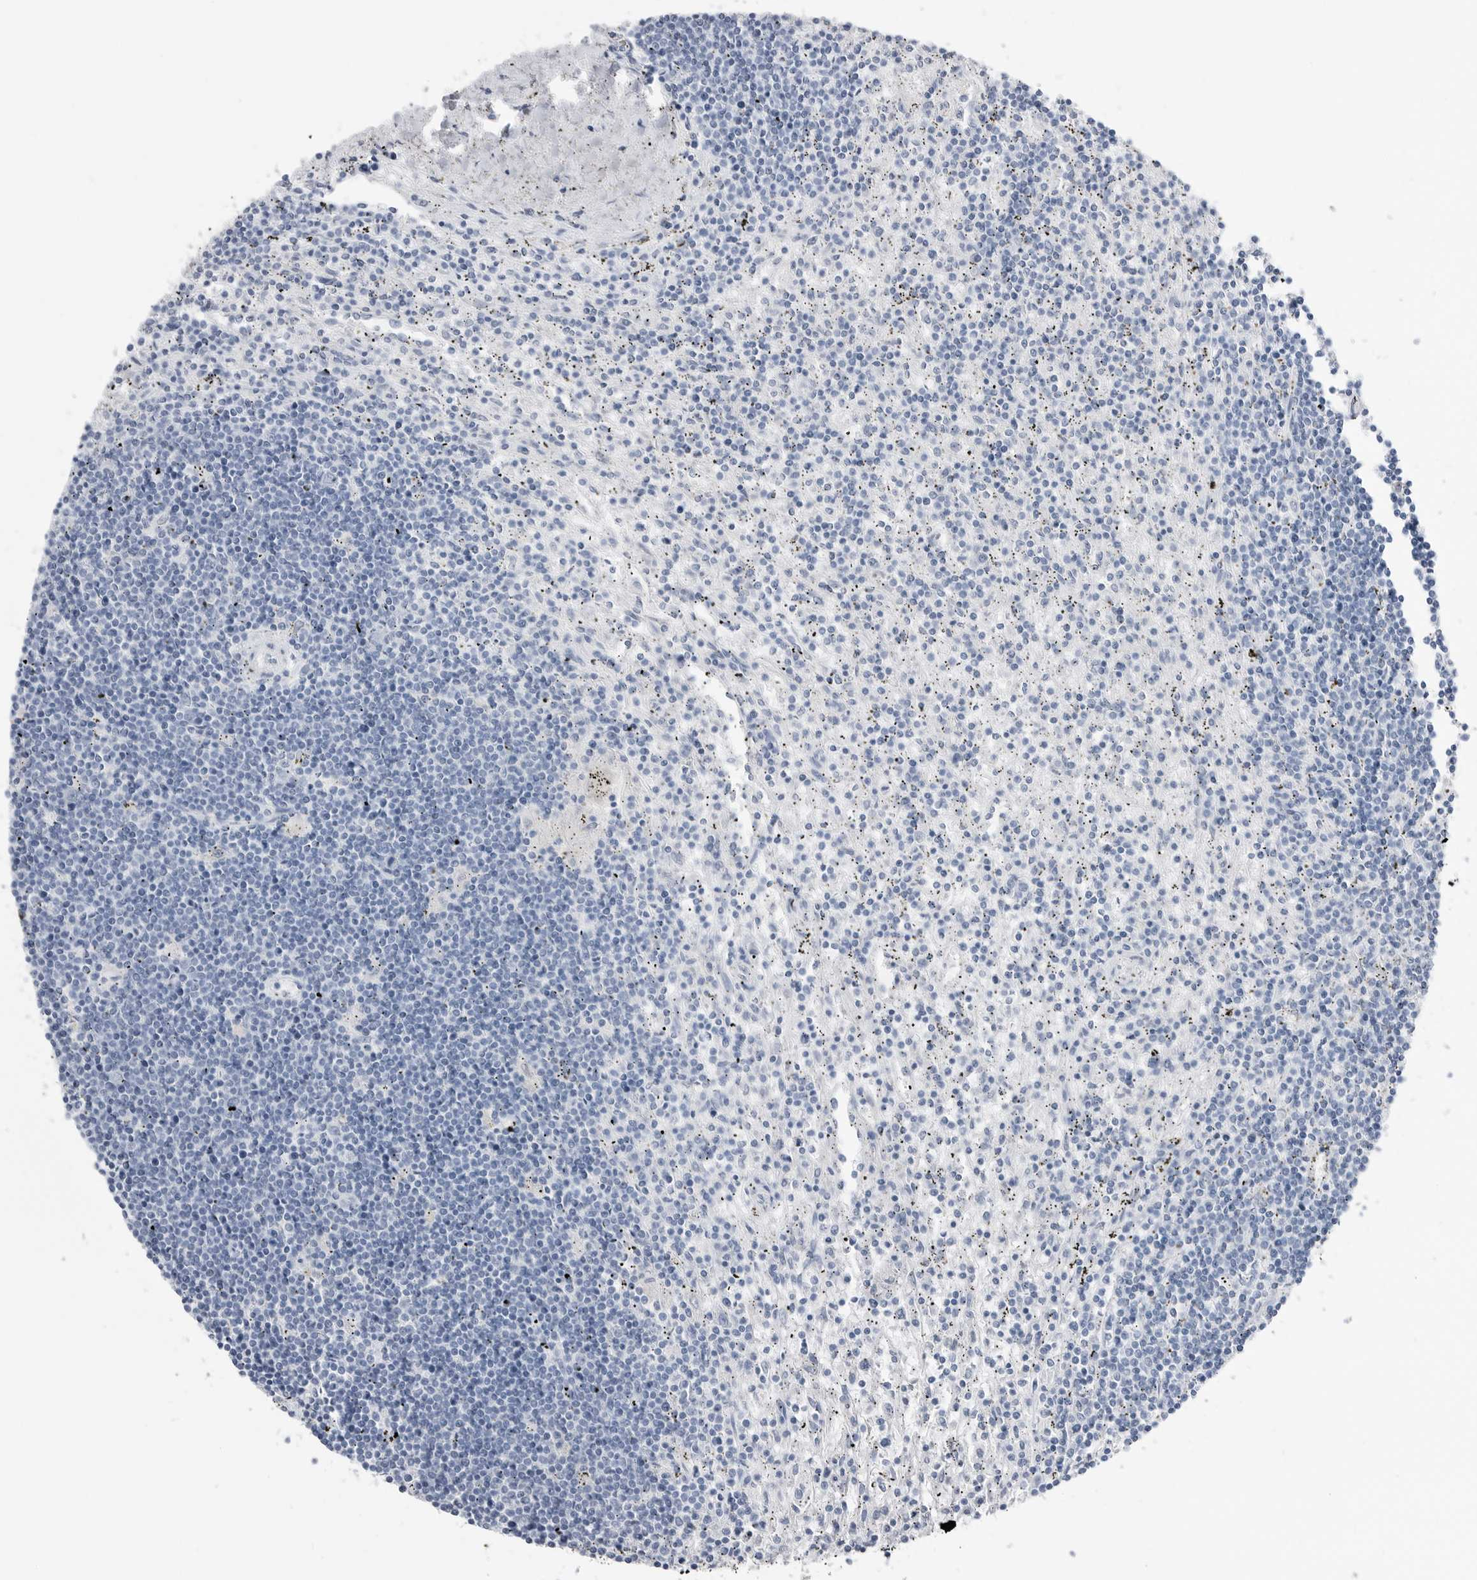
{"staining": {"intensity": "negative", "quantity": "none", "location": "none"}, "tissue": "lymphoma", "cell_type": "Tumor cells", "image_type": "cancer", "snomed": [{"axis": "morphology", "description": "Malignant lymphoma, non-Hodgkin's type, Low grade"}, {"axis": "topography", "description": "Spleen"}], "caption": "An immunohistochemistry histopathology image of lymphoma is shown. There is no staining in tumor cells of lymphoma.", "gene": "ABHD12", "patient": {"sex": "male", "age": 76}}